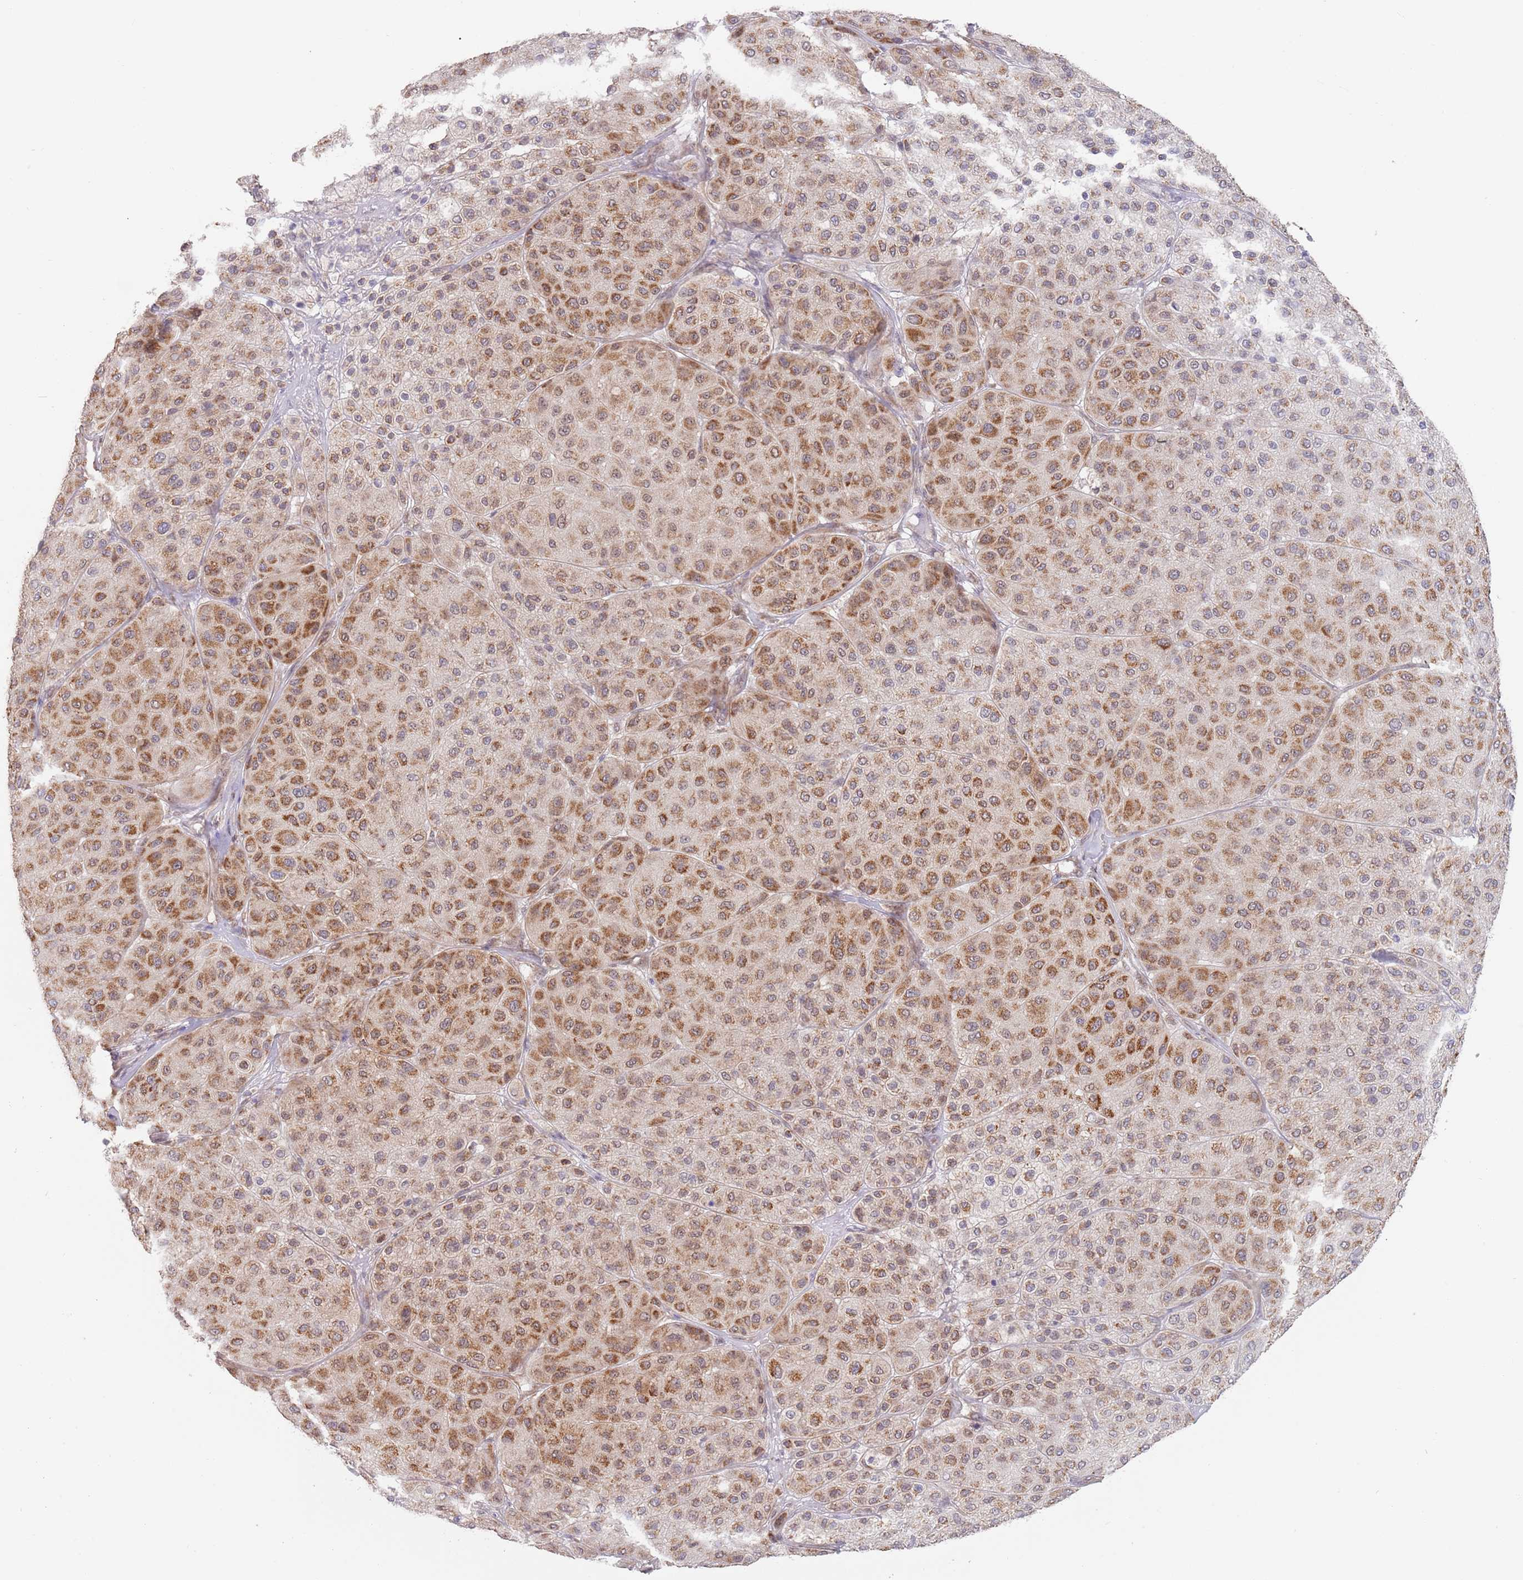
{"staining": {"intensity": "strong", "quantity": ">75%", "location": "cytoplasmic/membranous"}, "tissue": "melanoma", "cell_type": "Tumor cells", "image_type": "cancer", "snomed": [{"axis": "morphology", "description": "Malignant melanoma, Metastatic site"}, {"axis": "topography", "description": "Smooth muscle"}], "caption": "Protein staining demonstrates strong cytoplasmic/membranous positivity in approximately >75% of tumor cells in malignant melanoma (metastatic site).", "gene": "UQCC3", "patient": {"sex": "male", "age": 41}}